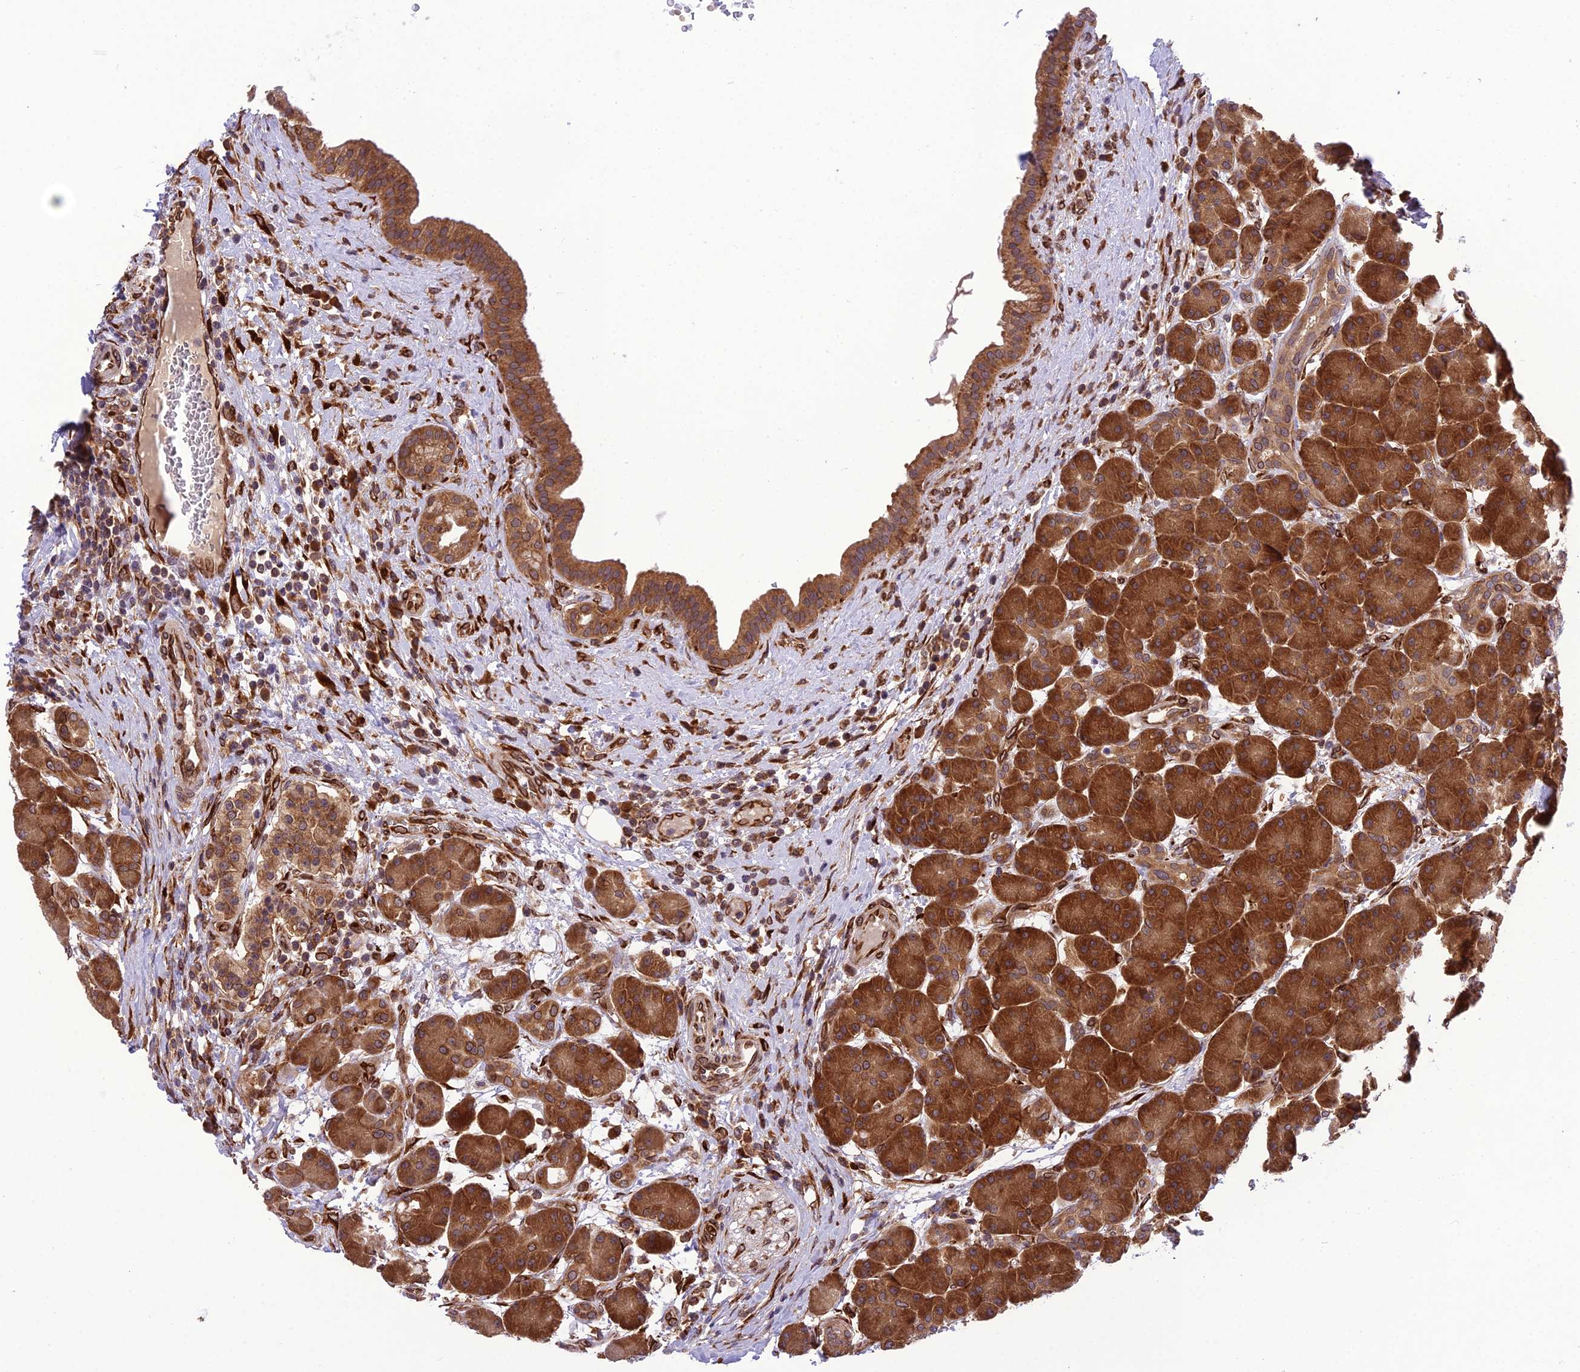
{"staining": {"intensity": "strong", "quantity": ">75%", "location": "cytoplasmic/membranous"}, "tissue": "pancreas", "cell_type": "Exocrine glandular cells", "image_type": "normal", "snomed": [{"axis": "morphology", "description": "Normal tissue, NOS"}, {"axis": "topography", "description": "Pancreas"}], "caption": "Immunohistochemical staining of benign human pancreas shows high levels of strong cytoplasmic/membranous expression in approximately >75% of exocrine glandular cells.", "gene": "DHCR7", "patient": {"sex": "male", "age": 63}}